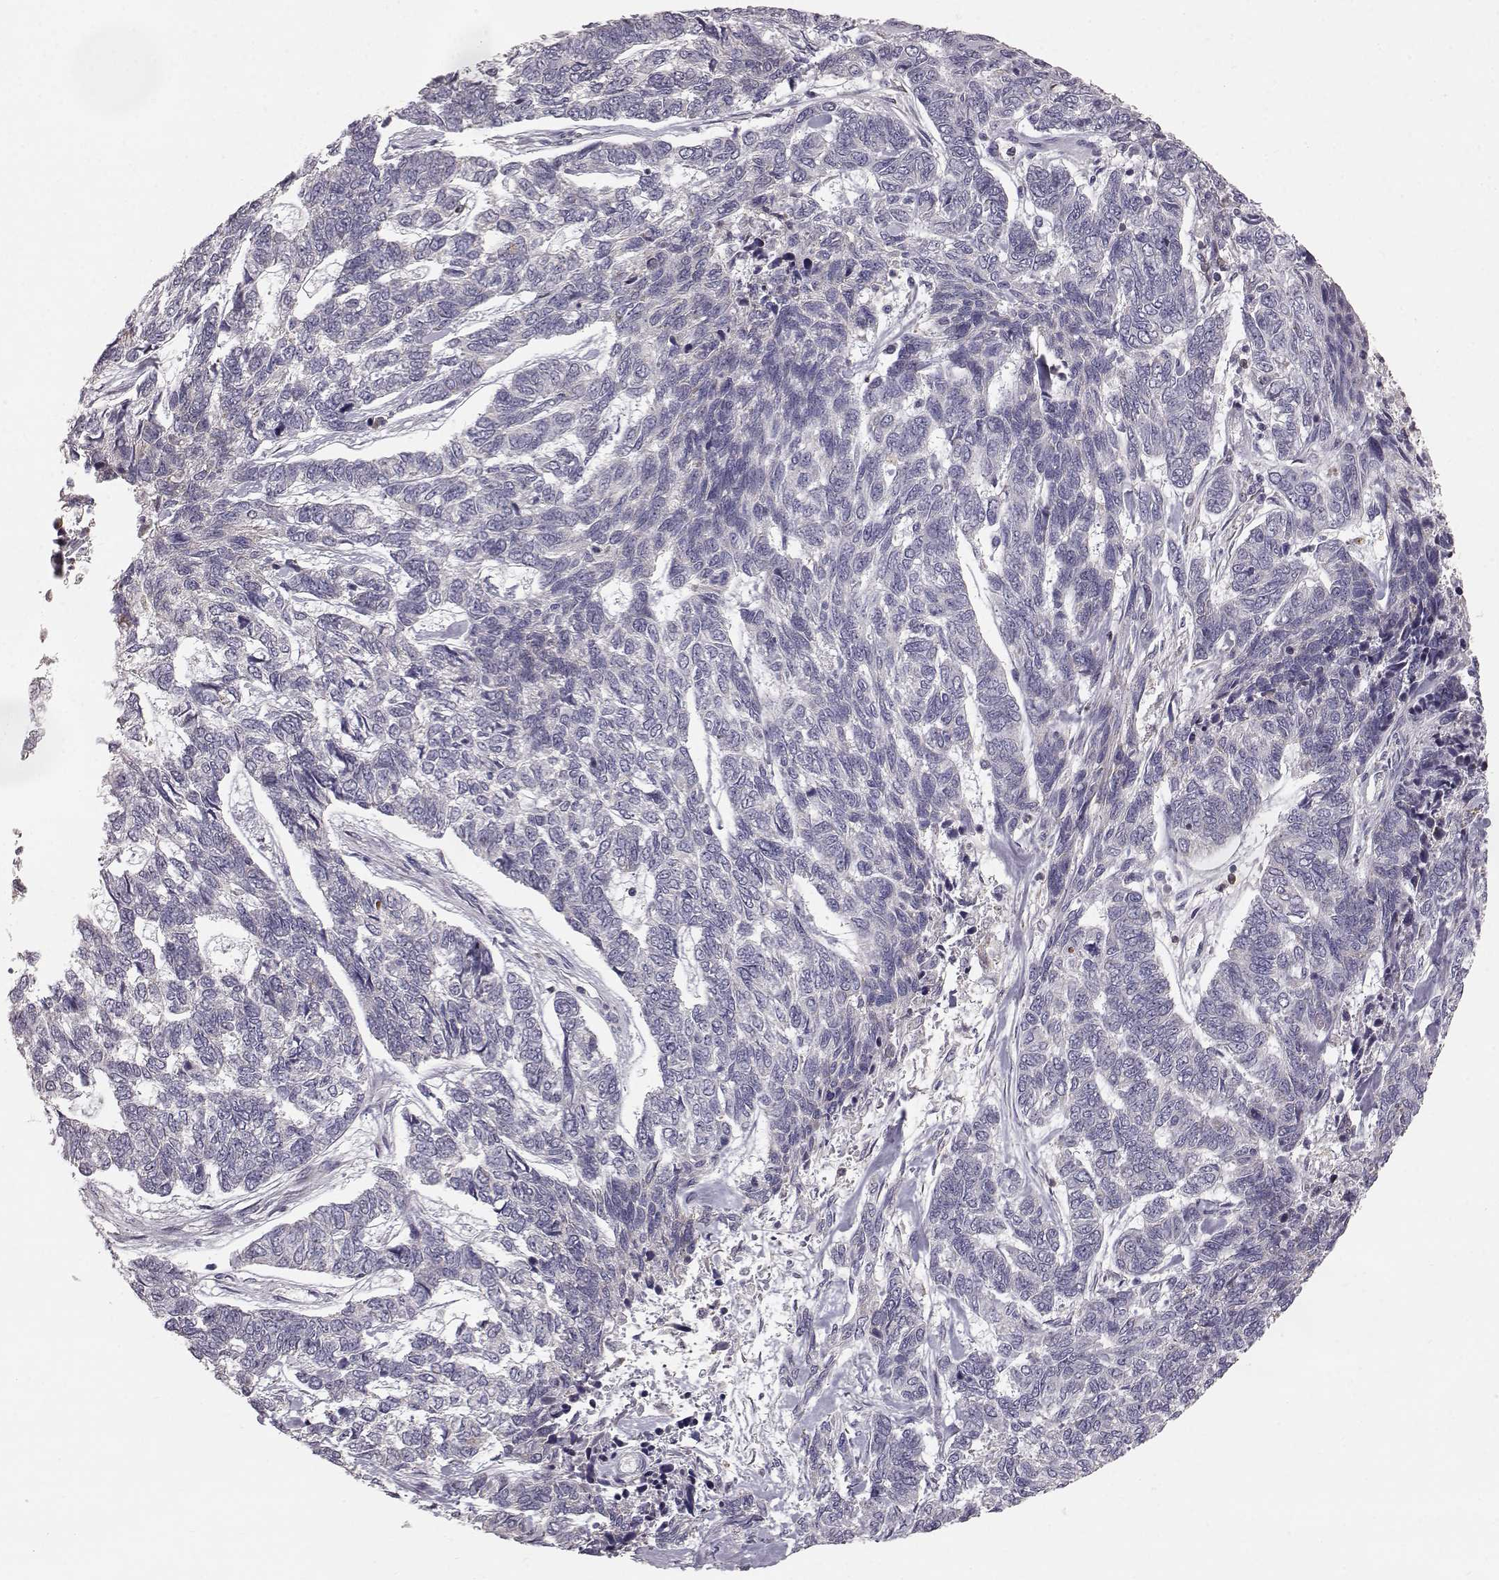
{"staining": {"intensity": "negative", "quantity": "none", "location": "none"}, "tissue": "skin cancer", "cell_type": "Tumor cells", "image_type": "cancer", "snomed": [{"axis": "morphology", "description": "Basal cell carcinoma"}, {"axis": "topography", "description": "Skin"}], "caption": "Skin cancer (basal cell carcinoma) was stained to show a protein in brown. There is no significant expression in tumor cells. (Brightfield microscopy of DAB IHC at high magnification).", "gene": "GRAP2", "patient": {"sex": "female", "age": 65}}